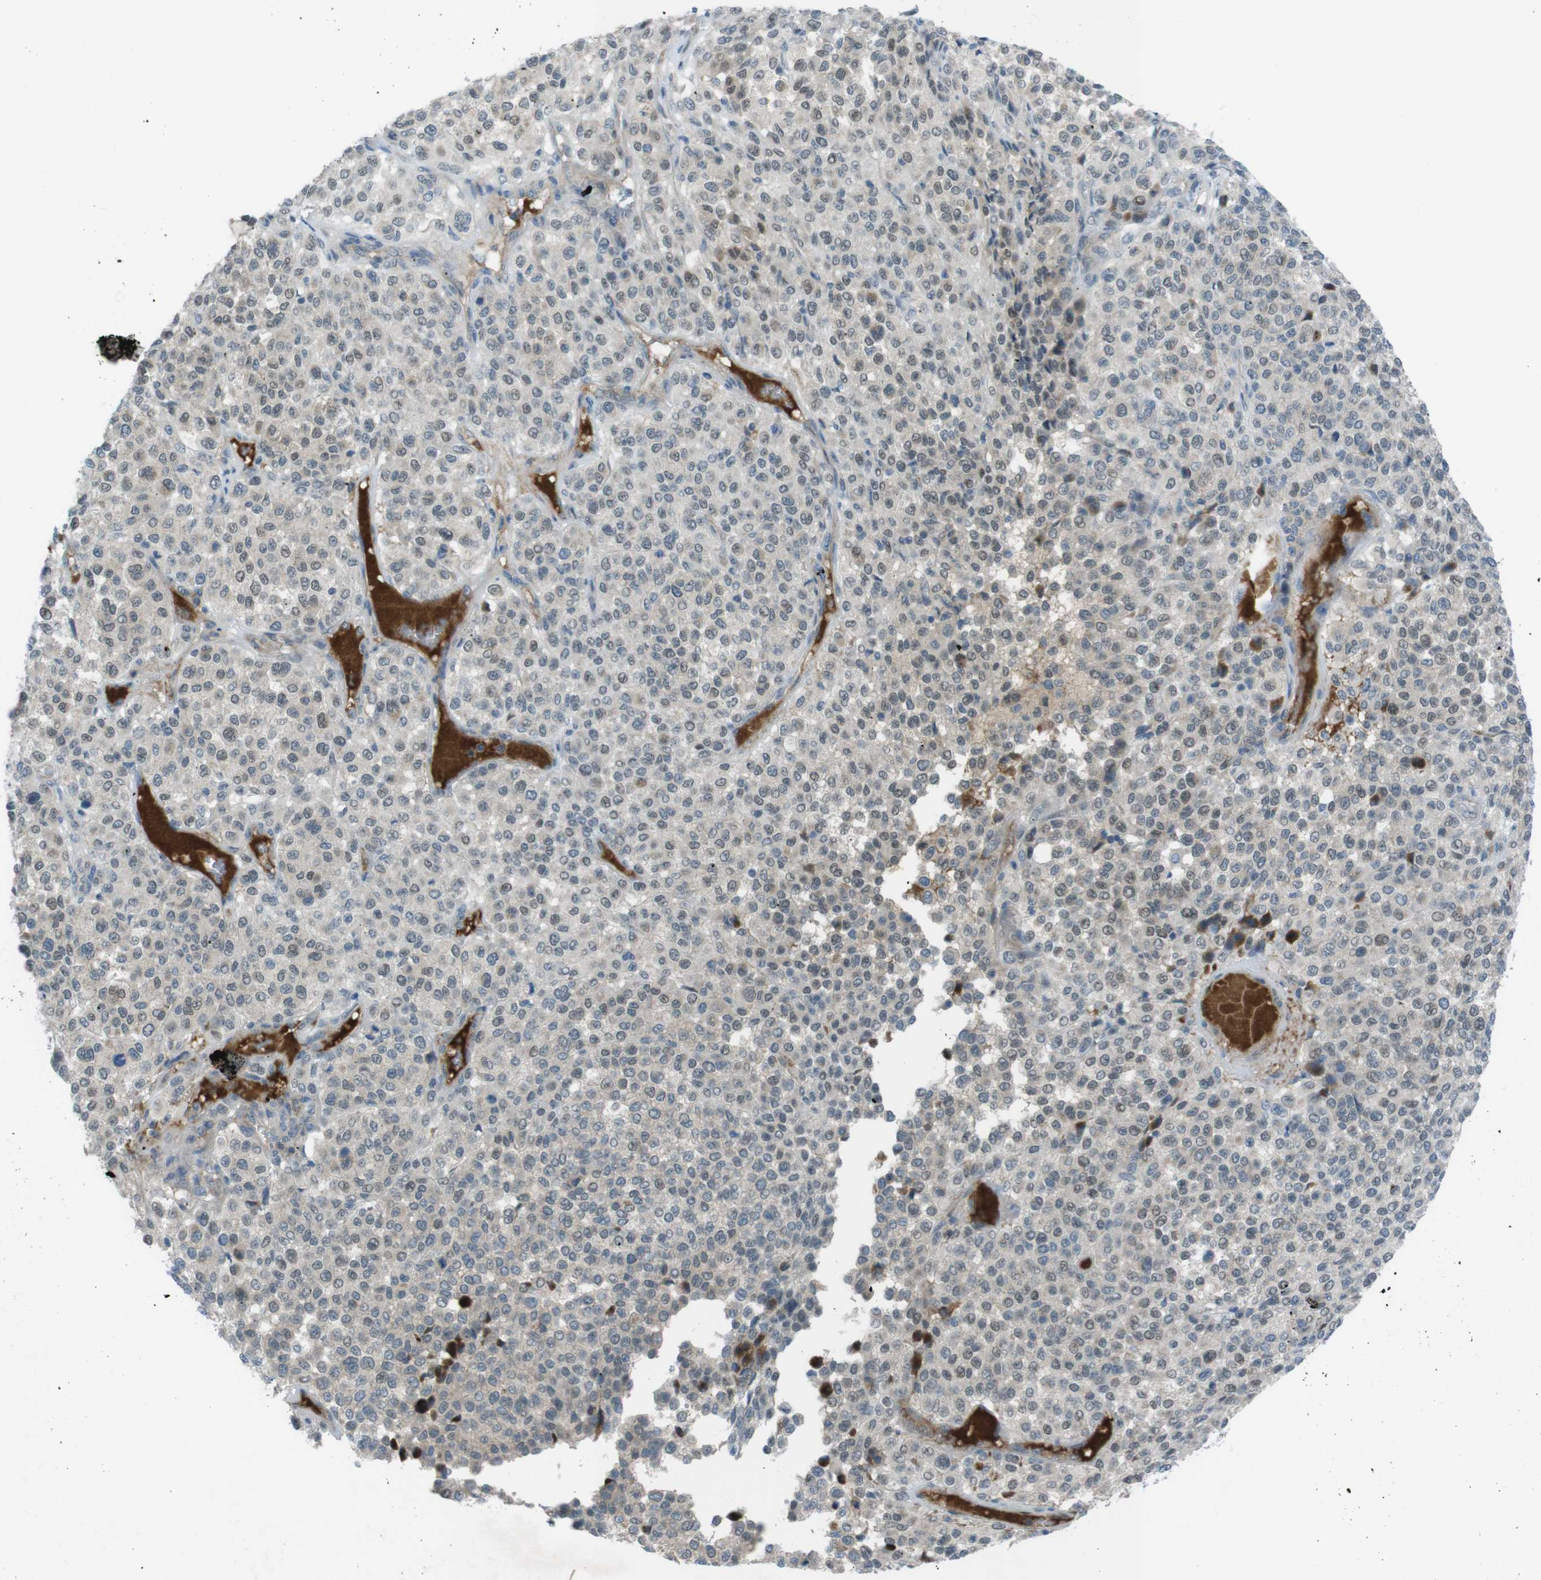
{"staining": {"intensity": "negative", "quantity": "none", "location": "none"}, "tissue": "melanoma", "cell_type": "Tumor cells", "image_type": "cancer", "snomed": [{"axis": "morphology", "description": "Malignant melanoma, Metastatic site"}, {"axis": "topography", "description": "Pancreas"}], "caption": "This histopathology image is of malignant melanoma (metastatic site) stained with immunohistochemistry to label a protein in brown with the nuclei are counter-stained blue. There is no expression in tumor cells.", "gene": "ZDHHC20", "patient": {"sex": "female", "age": 30}}